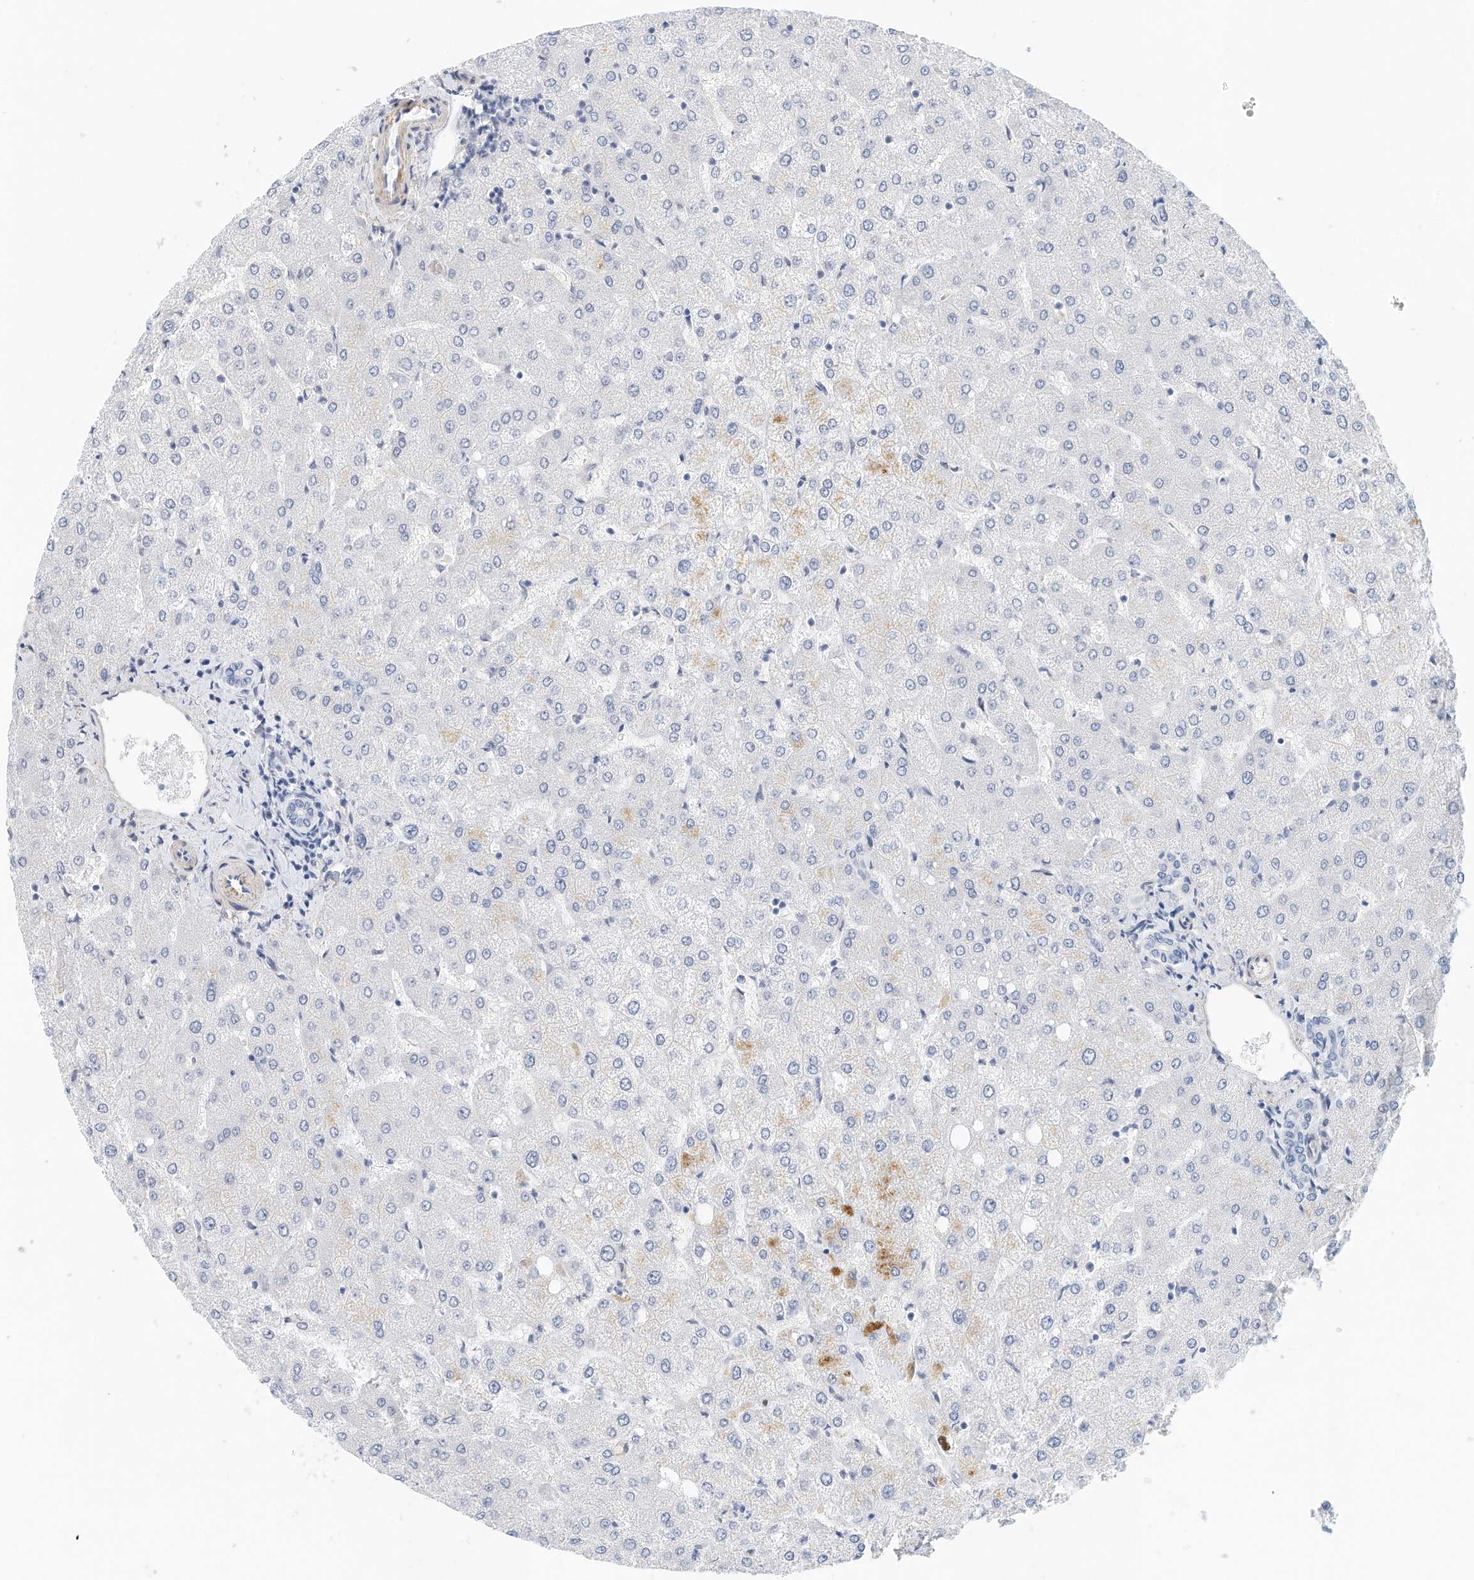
{"staining": {"intensity": "negative", "quantity": "none", "location": "none"}, "tissue": "liver", "cell_type": "Cholangiocytes", "image_type": "normal", "snomed": [{"axis": "morphology", "description": "Normal tissue, NOS"}, {"axis": "topography", "description": "Liver"}], "caption": "The micrograph shows no staining of cholangiocytes in benign liver. (IHC, brightfield microscopy, high magnification).", "gene": "ARHGAP28", "patient": {"sex": "female", "age": 54}}